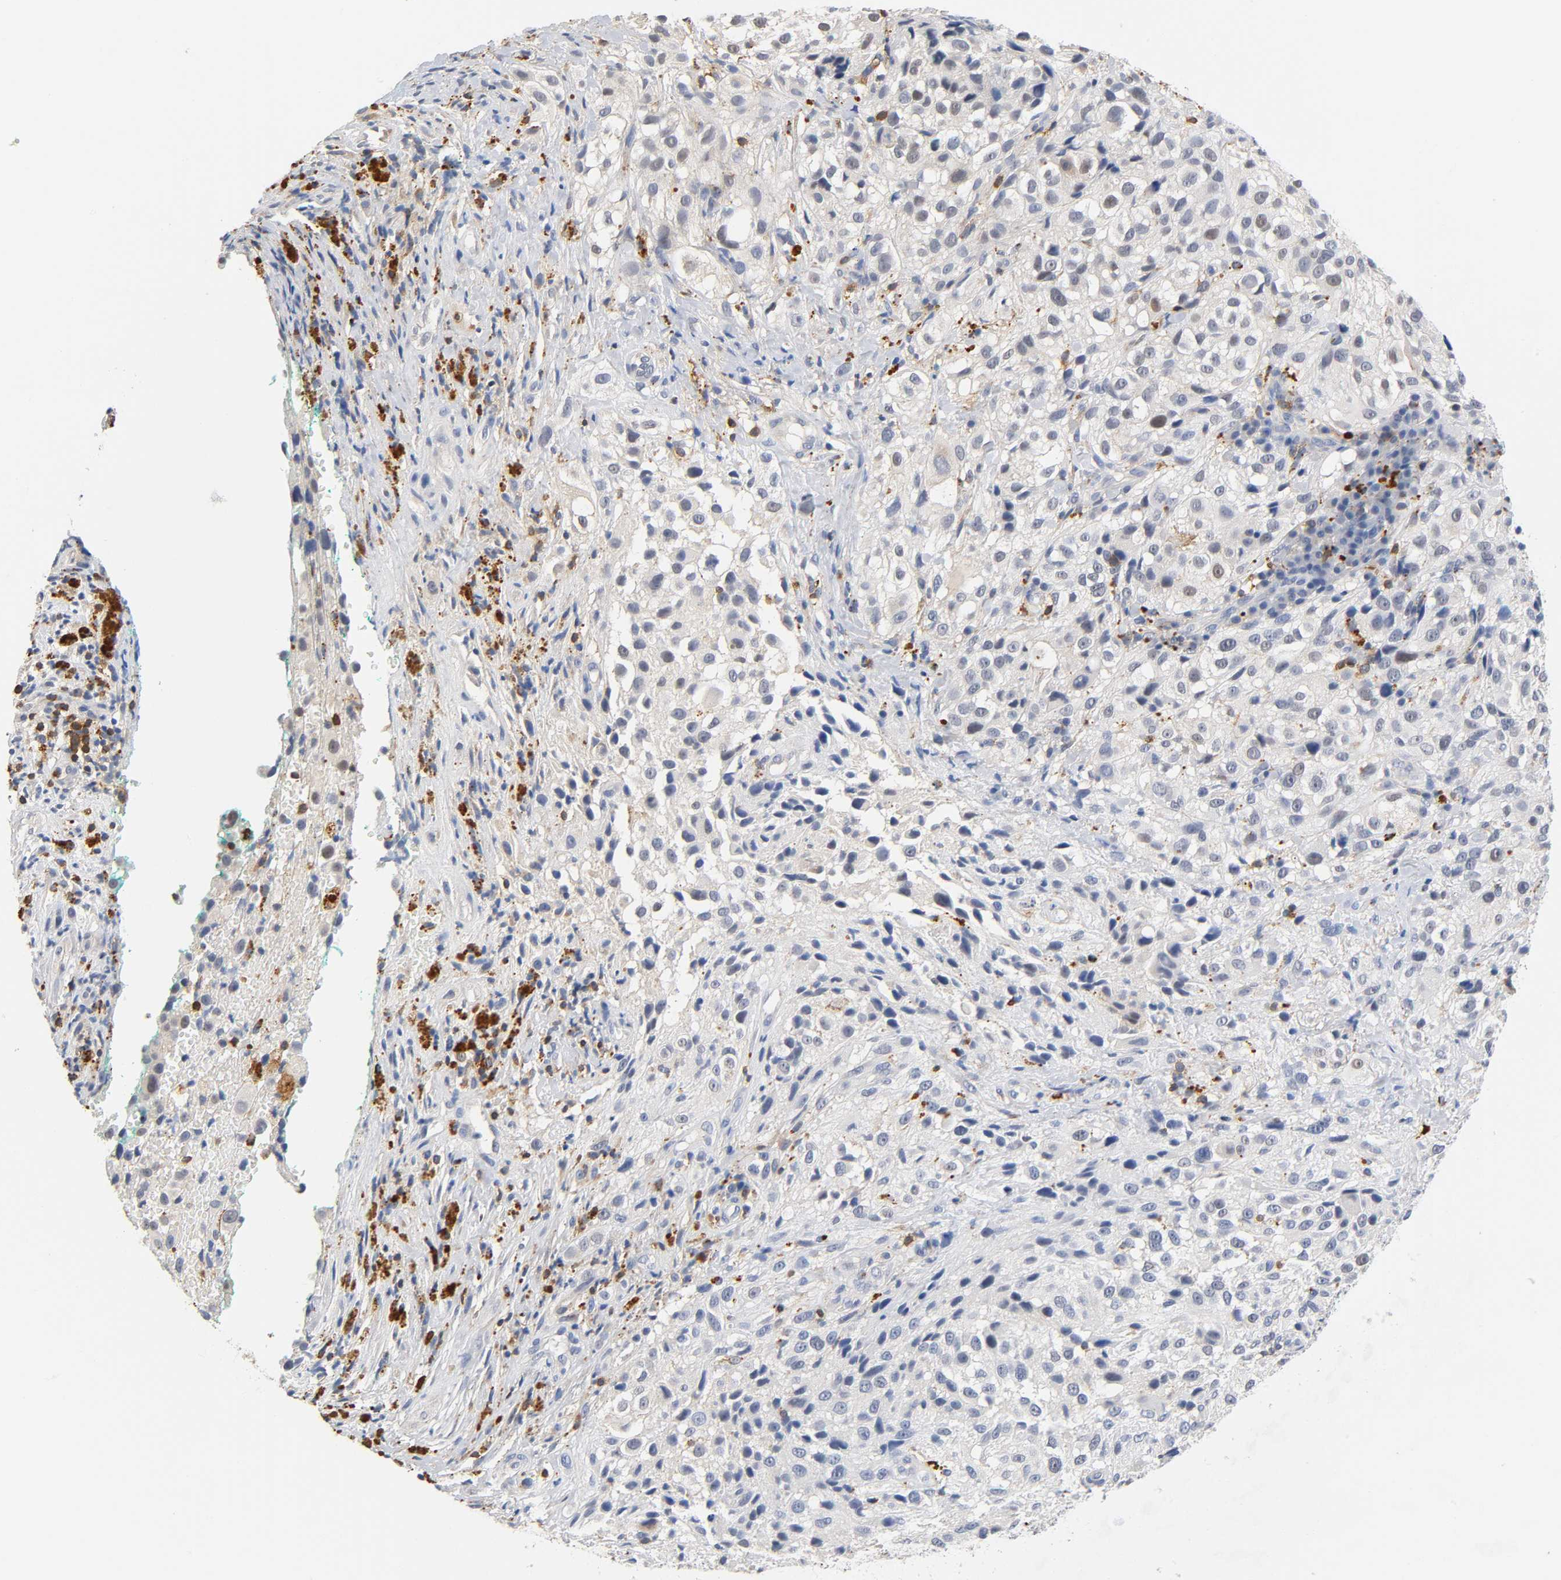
{"staining": {"intensity": "negative", "quantity": "none", "location": "none"}, "tissue": "melanoma", "cell_type": "Tumor cells", "image_type": "cancer", "snomed": [{"axis": "morphology", "description": "Necrosis, NOS"}, {"axis": "morphology", "description": "Malignant melanoma, NOS"}, {"axis": "topography", "description": "Skin"}], "caption": "Tumor cells are negative for protein expression in human melanoma.", "gene": "UCKL1", "patient": {"sex": "female", "age": 87}}